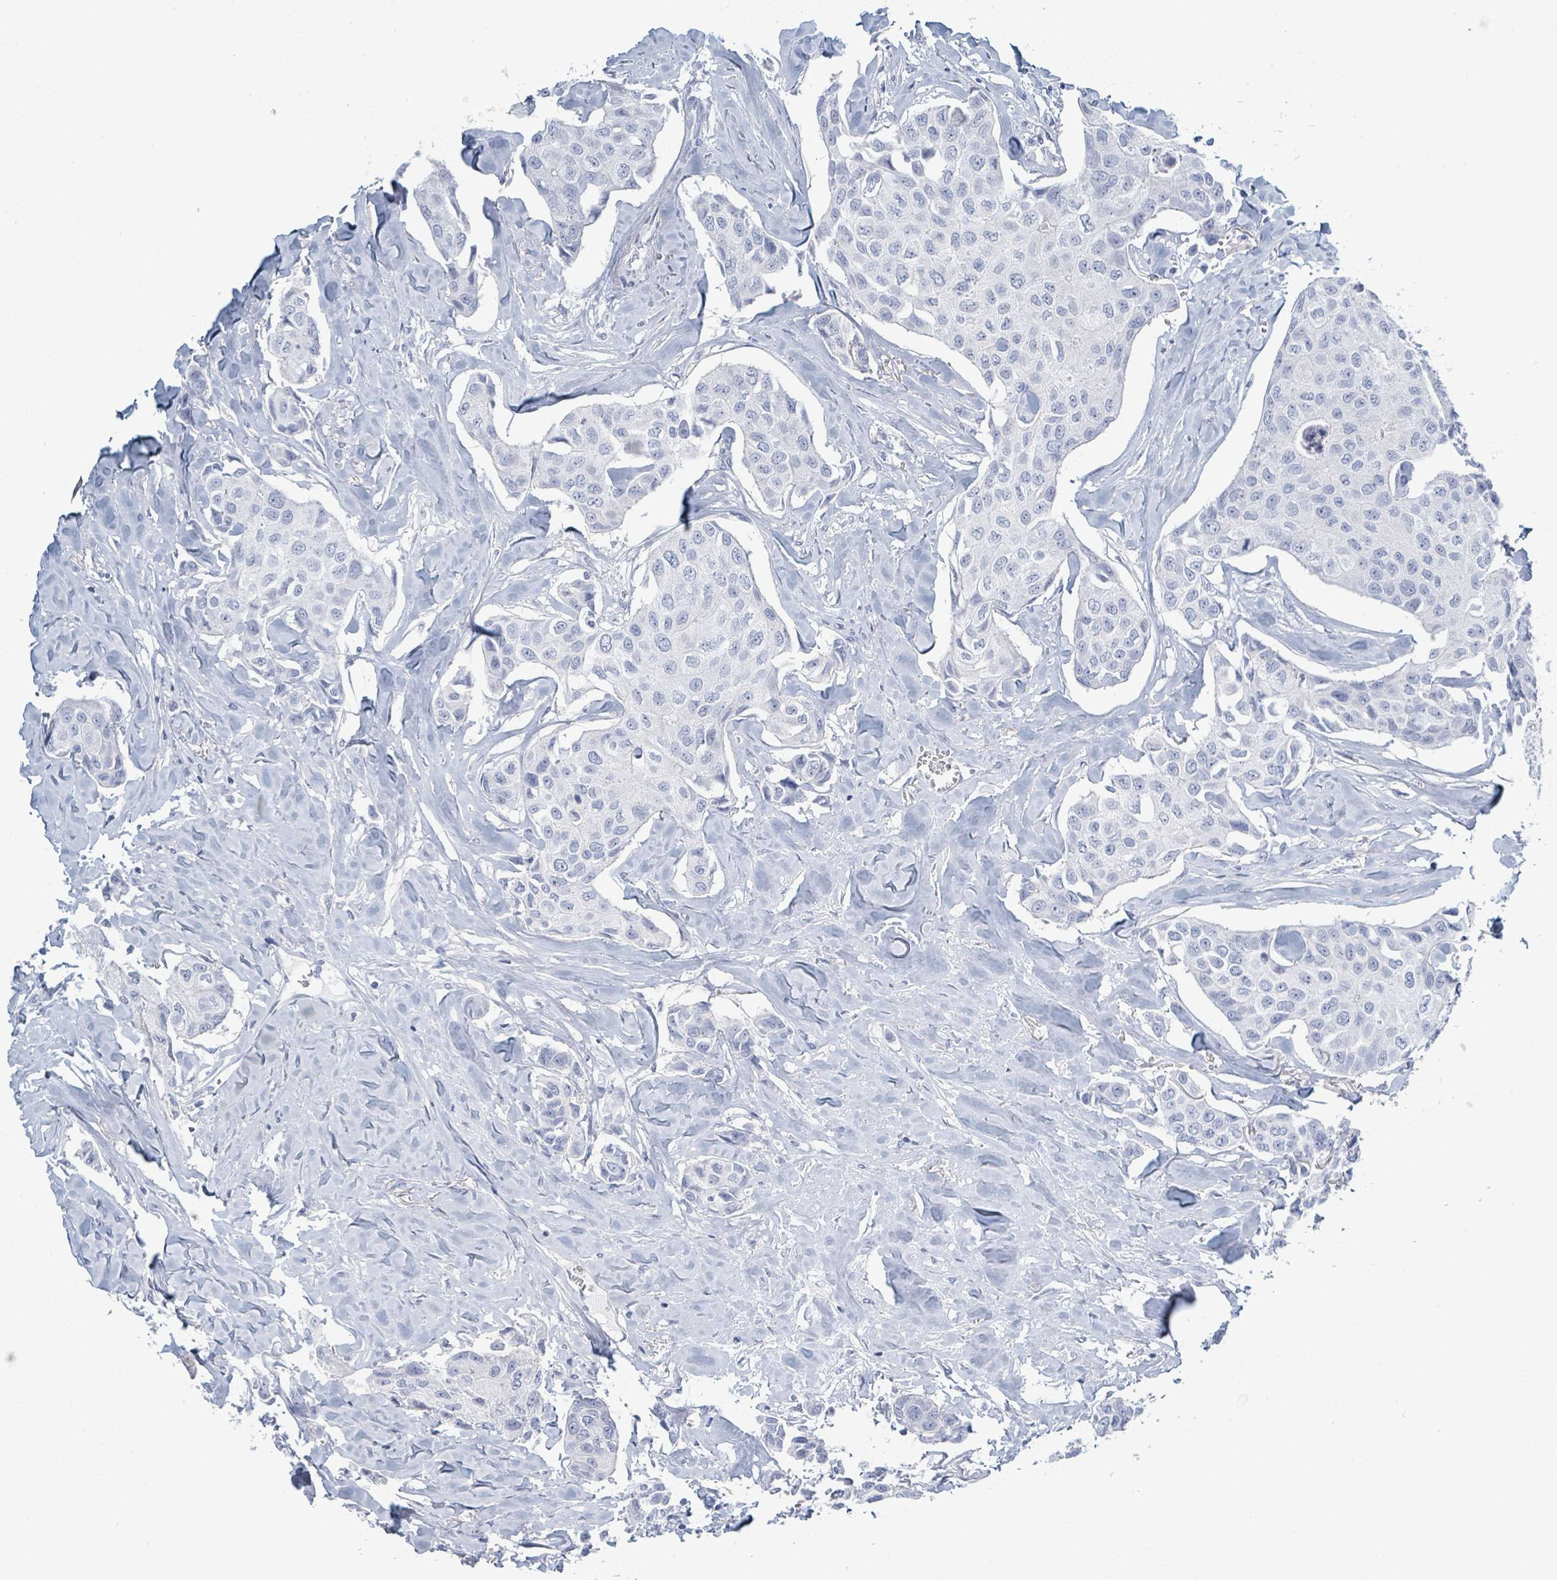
{"staining": {"intensity": "negative", "quantity": "none", "location": "none"}, "tissue": "breast cancer", "cell_type": "Tumor cells", "image_type": "cancer", "snomed": [{"axis": "morphology", "description": "Duct carcinoma"}, {"axis": "topography", "description": "Breast"}], "caption": "Tumor cells are negative for protein expression in human breast cancer.", "gene": "DEFA4", "patient": {"sex": "female", "age": 80}}